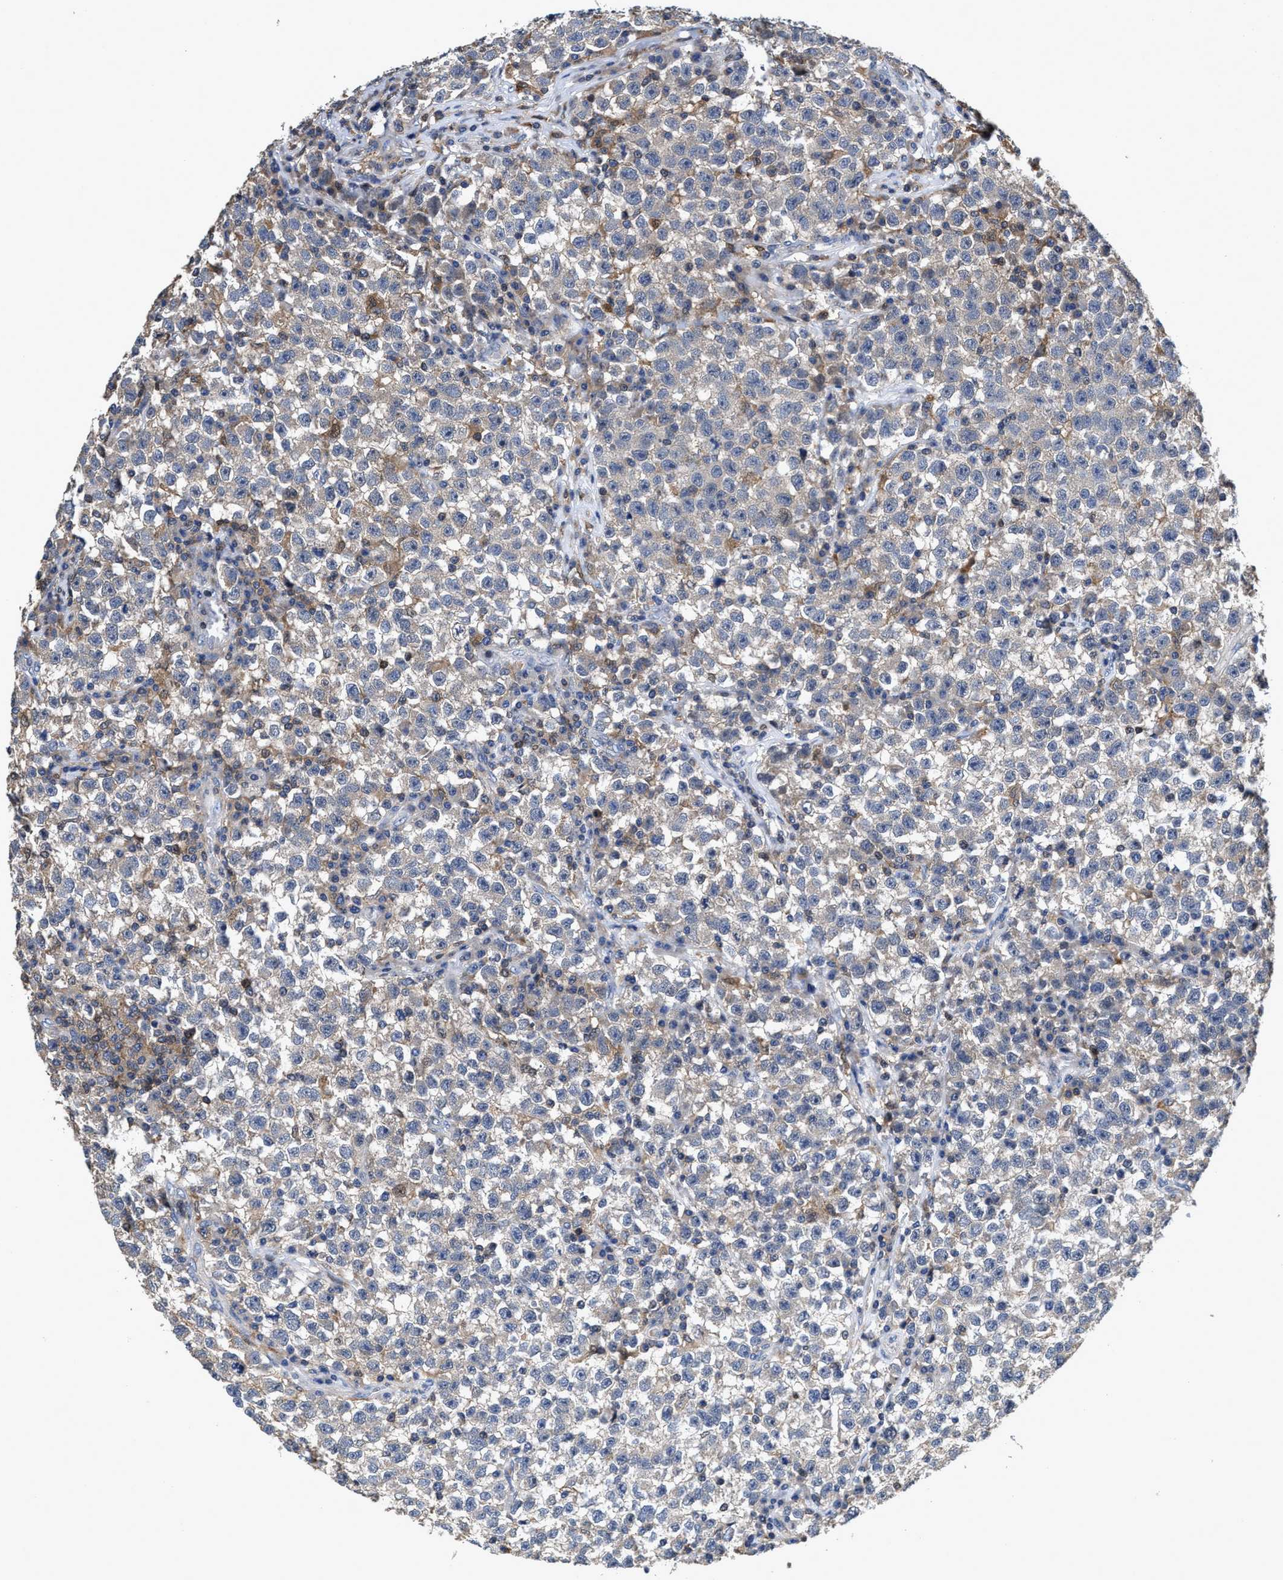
{"staining": {"intensity": "negative", "quantity": "none", "location": "none"}, "tissue": "testis cancer", "cell_type": "Tumor cells", "image_type": "cancer", "snomed": [{"axis": "morphology", "description": "Seminoma, NOS"}, {"axis": "topography", "description": "Testis"}], "caption": "Photomicrograph shows no protein staining in tumor cells of seminoma (testis) tissue.", "gene": "RGS10", "patient": {"sex": "male", "age": 22}}